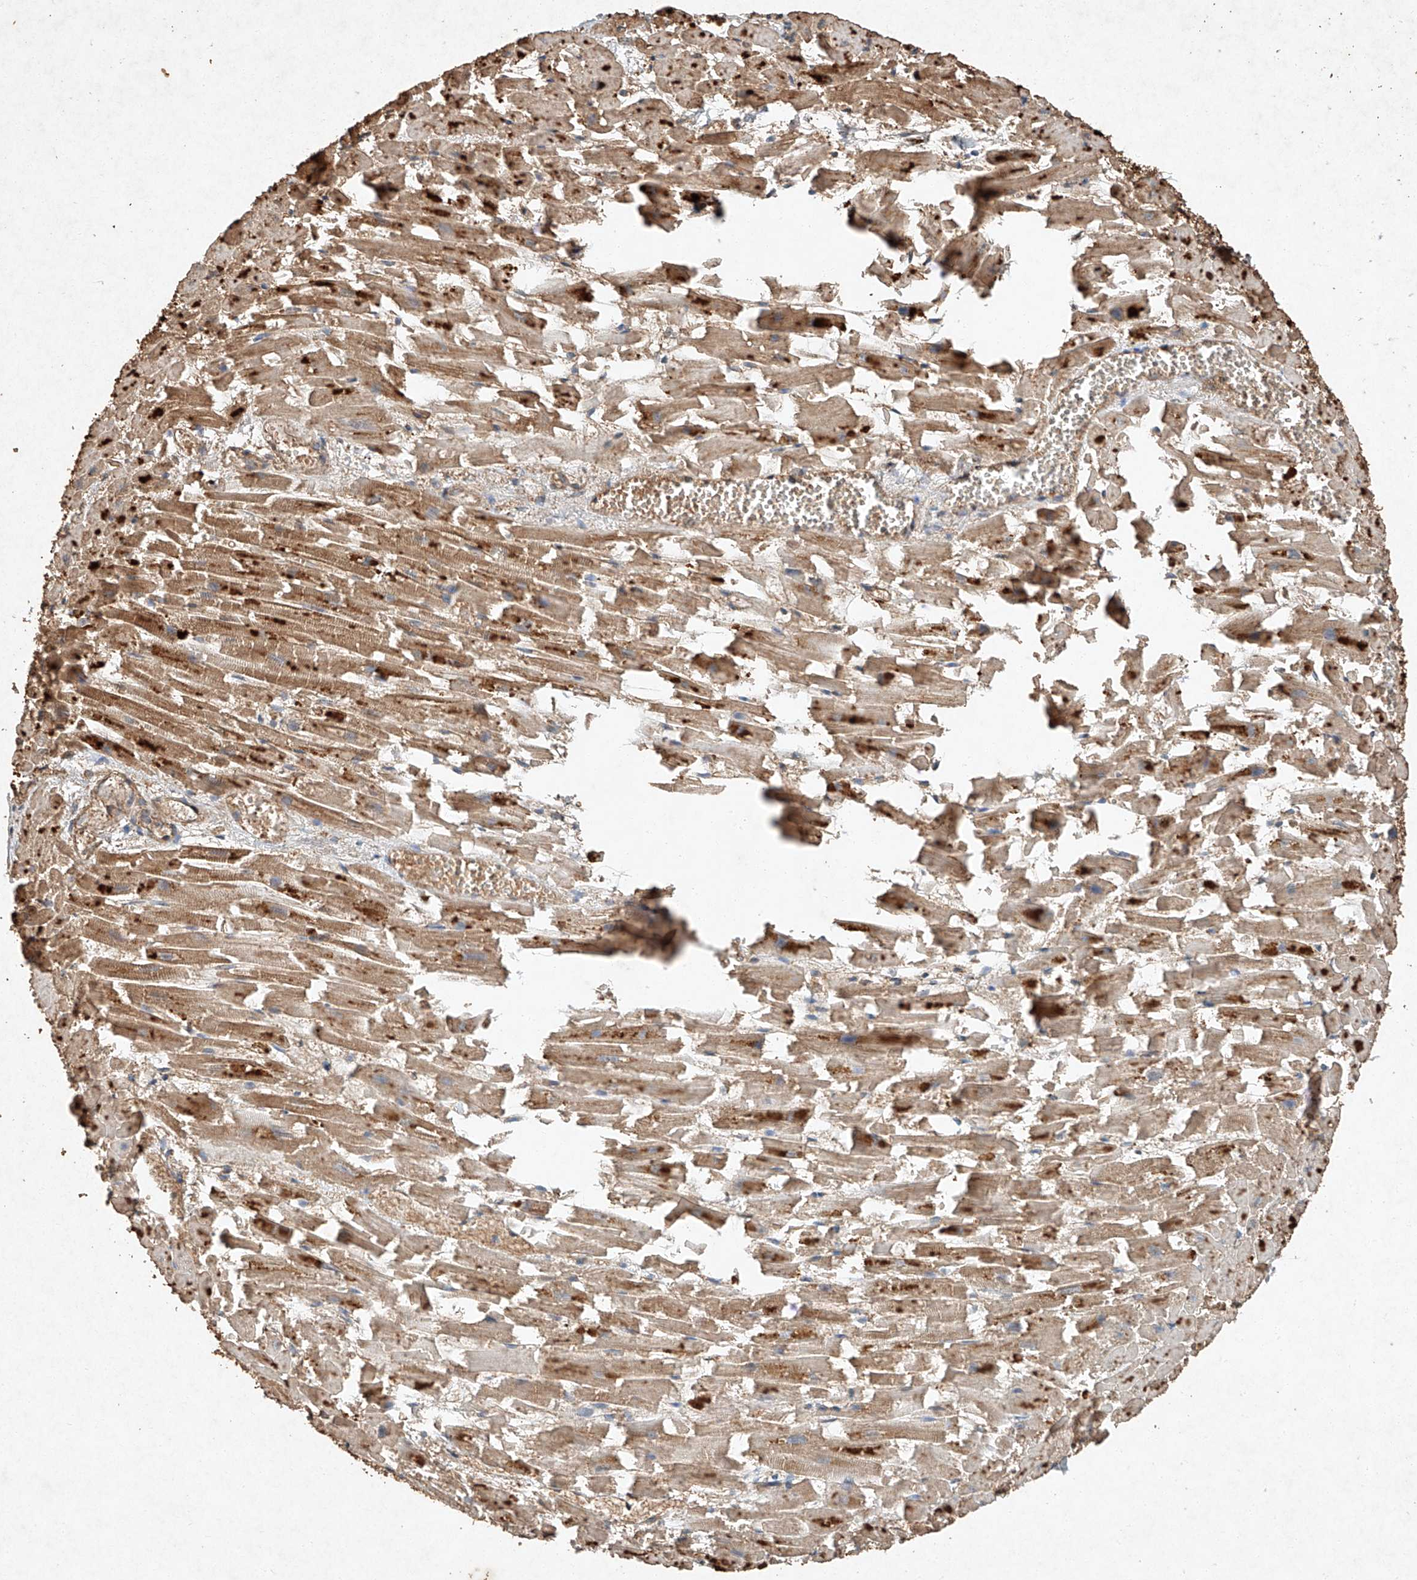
{"staining": {"intensity": "moderate", "quantity": ">75%", "location": "cytoplasmic/membranous"}, "tissue": "heart muscle", "cell_type": "Cardiomyocytes", "image_type": "normal", "snomed": [{"axis": "morphology", "description": "Normal tissue, NOS"}, {"axis": "topography", "description": "Heart"}], "caption": "DAB (3,3'-diaminobenzidine) immunohistochemical staining of benign heart muscle displays moderate cytoplasmic/membranous protein staining in approximately >75% of cardiomyocytes. The protein is stained brown, and the nuclei are stained in blue (DAB (3,3'-diaminobenzidine) IHC with brightfield microscopy, high magnification).", "gene": "STK3", "patient": {"sex": "female", "age": 64}}